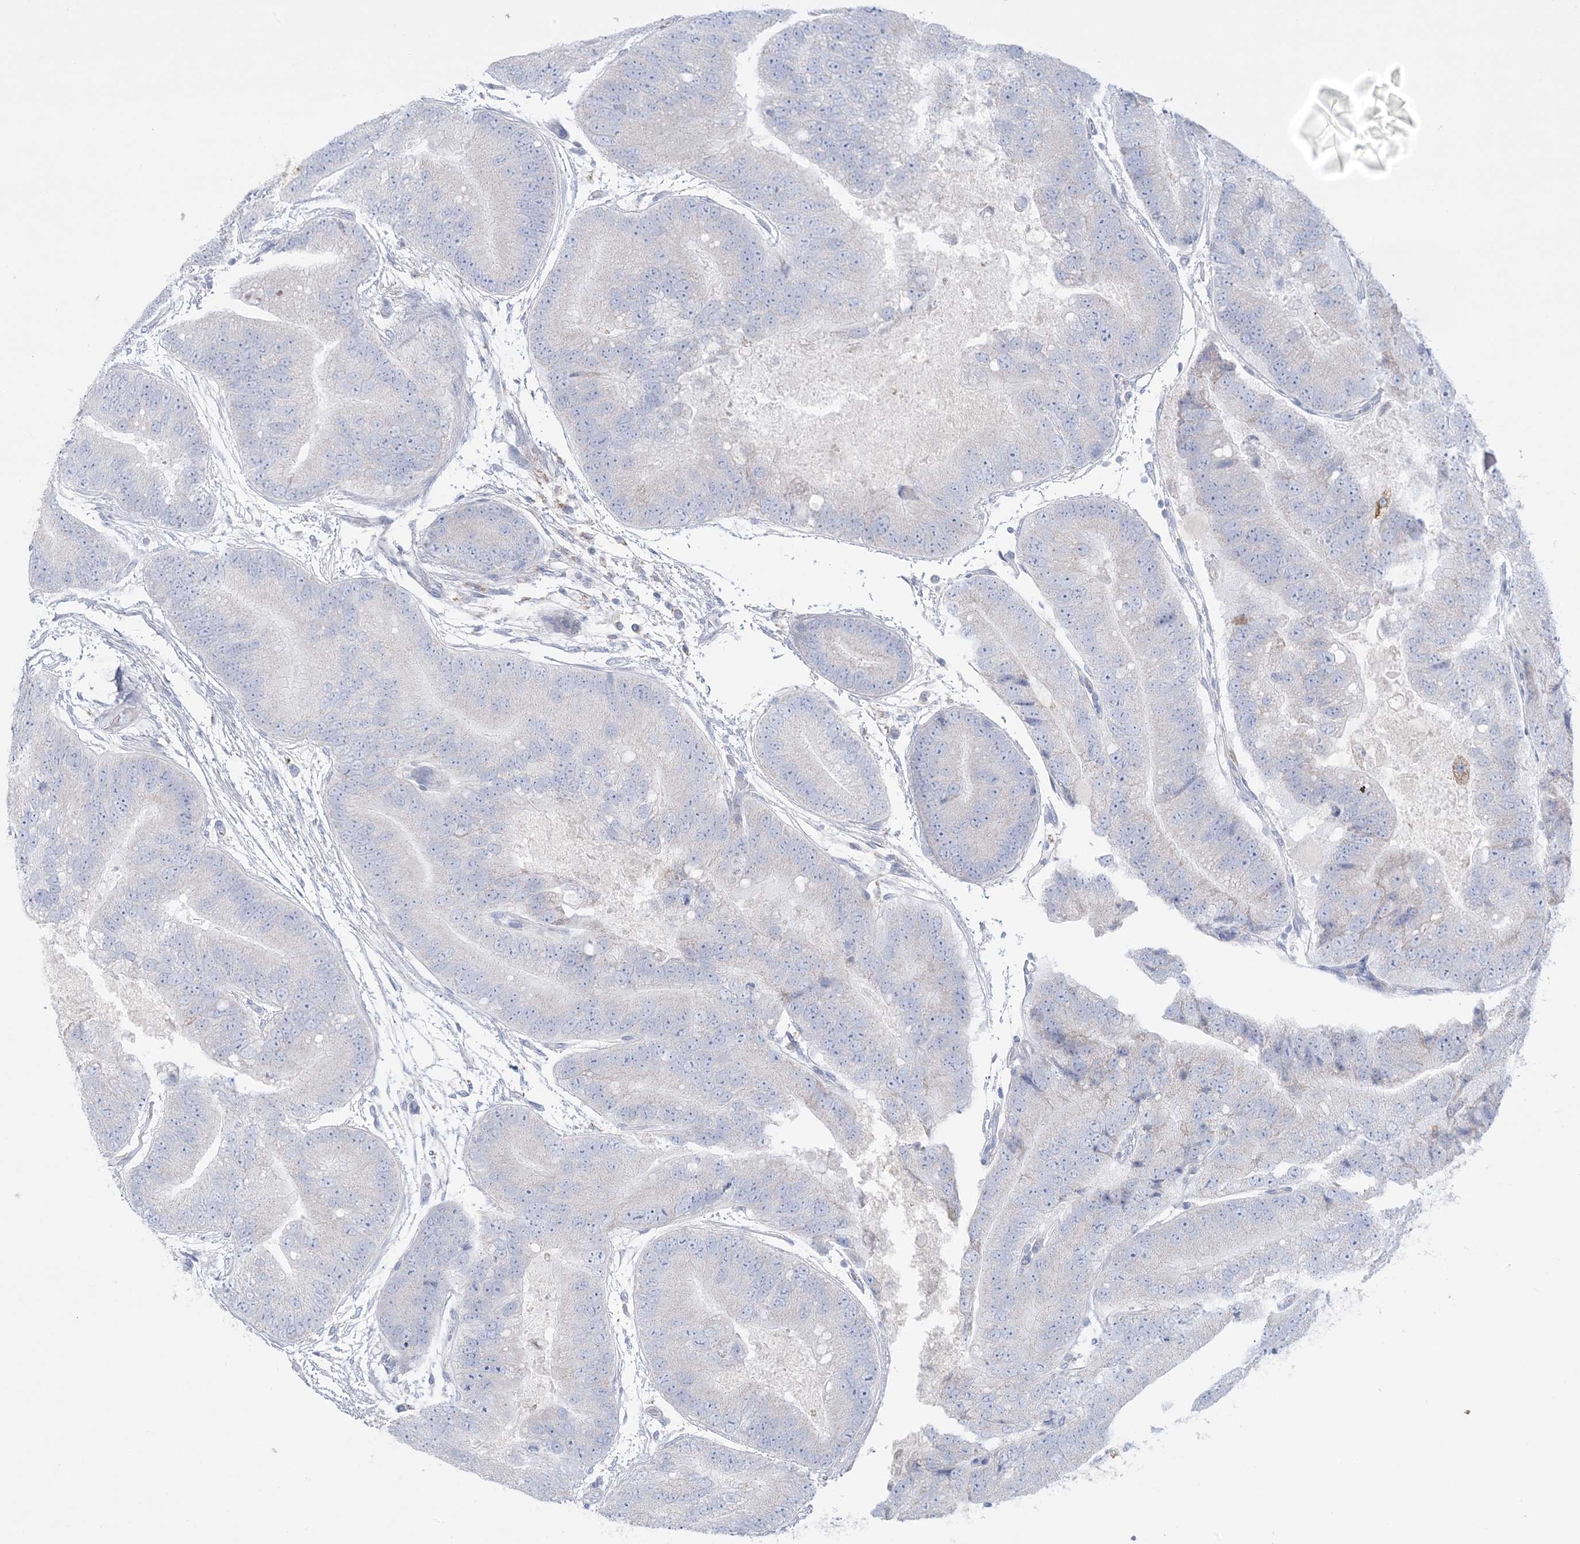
{"staining": {"intensity": "negative", "quantity": "none", "location": "none"}, "tissue": "prostate cancer", "cell_type": "Tumor cells", "image_type": "cancer", "snomed": [{"axis": "morphology", "description": "Adenocarcinoma, High grade"}, {"axis": "topography", "description": "Prostate"}], "caption": "Image shows no significant protein positivity in tumor cells of prostate high-grade adenocarcinoma.", "gene": "KCTD6", "patient": {"sex": "male", "age": 70}}